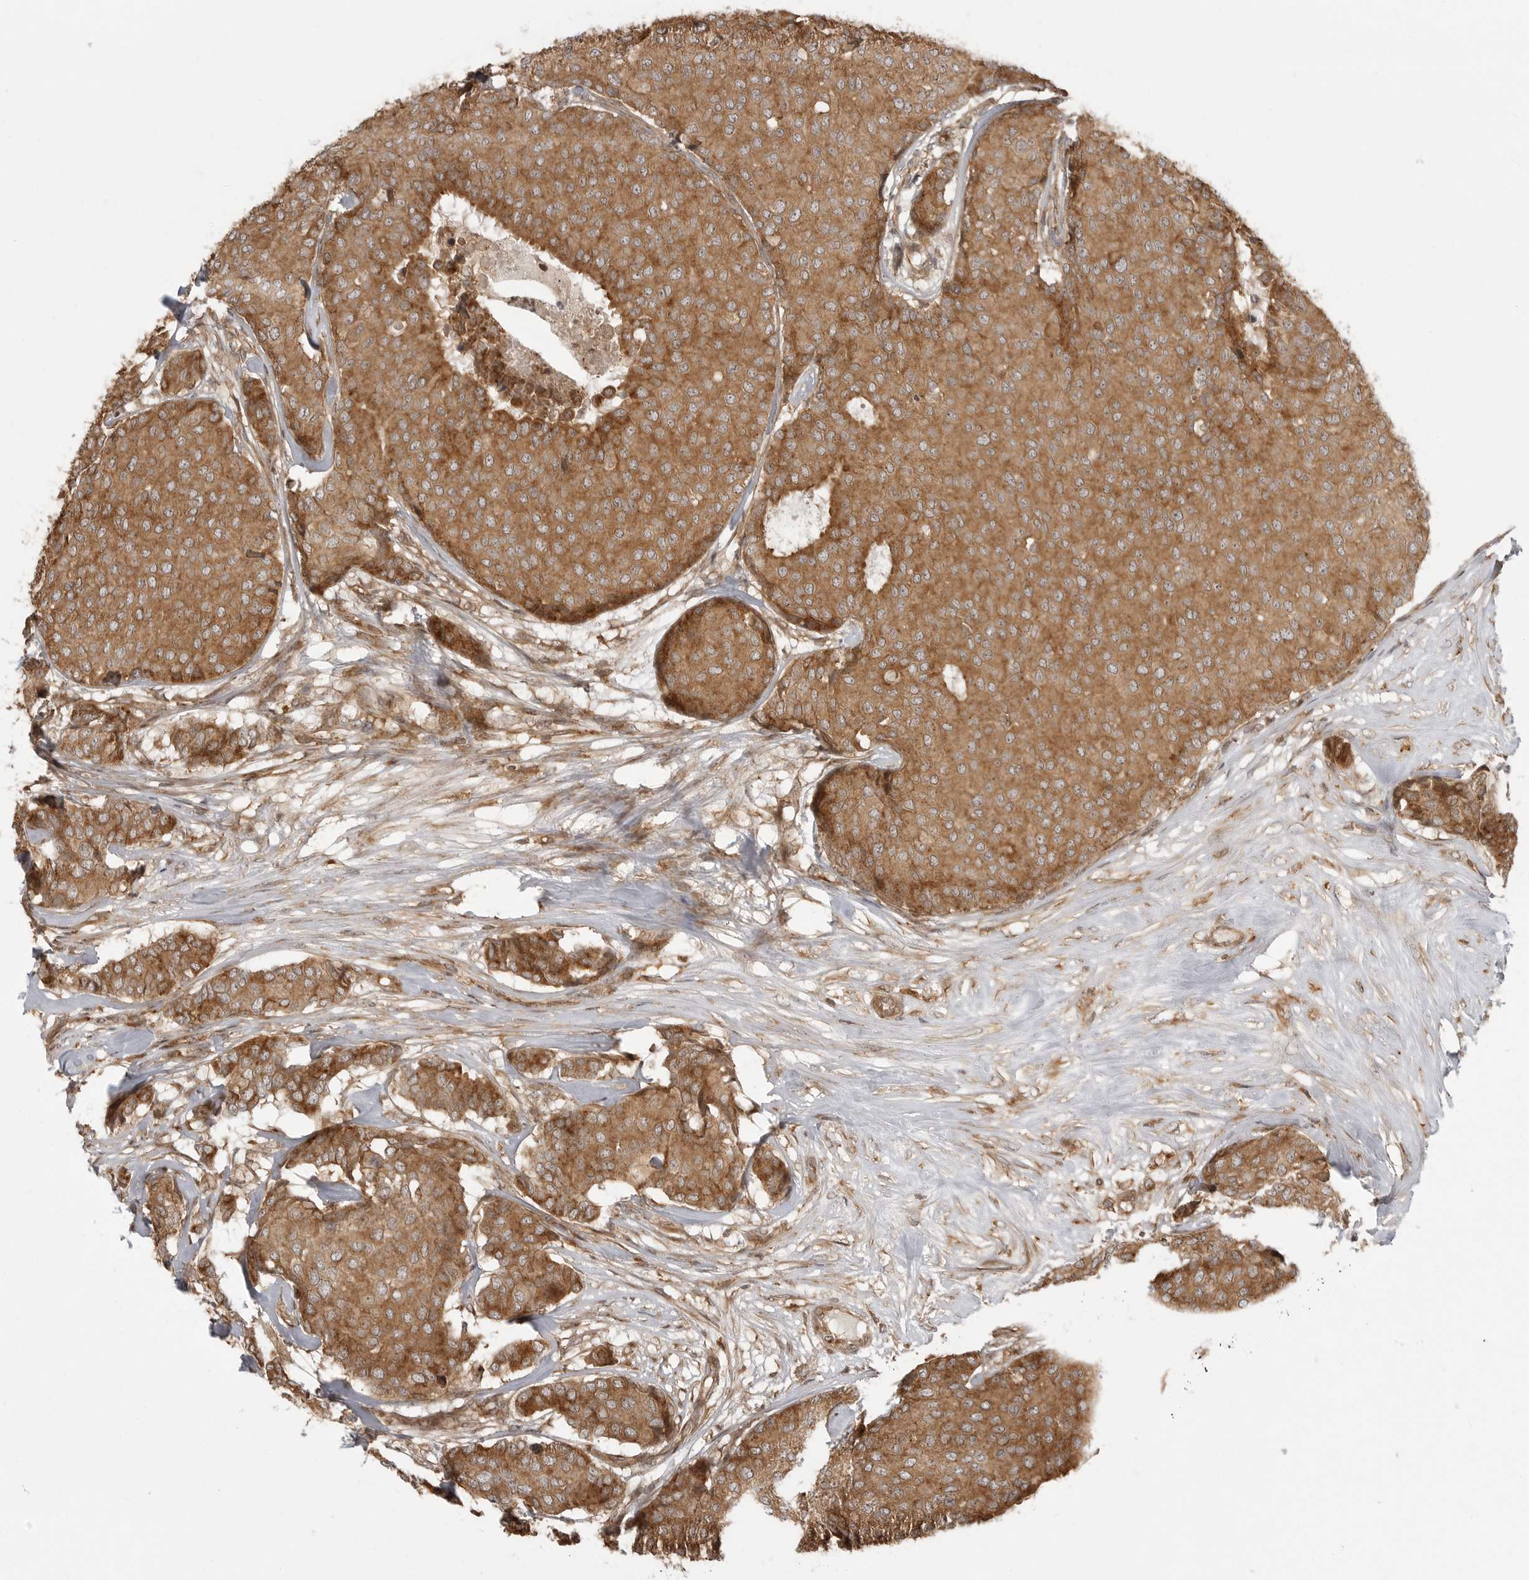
{"staining": {"intensity": "moderate", "quantity": ">75%", "location": "cytoplasmic/membranous"}, "tissue": "breast cancer", "cell_type": "Tumor cells", "image_type": "cancer", "snomed": [{"axis": "morphology", "description": "Duct carcinoma"}, {"axis": "topography", "description": "Breast"}], "caption": "Immunohistochemistry (IHC) histopathology image of neoplastic tissue: human invasive ductal carcinoma (breast) stained using IHC shows medium levels of moderate protein expression localized specifically in the cytoplasmic/membranous of tumor cells, appearing as a cytoplasmic/membranous brown color.", "gene": "FAT3", "patient": {"sex": "female", "age": 75}}